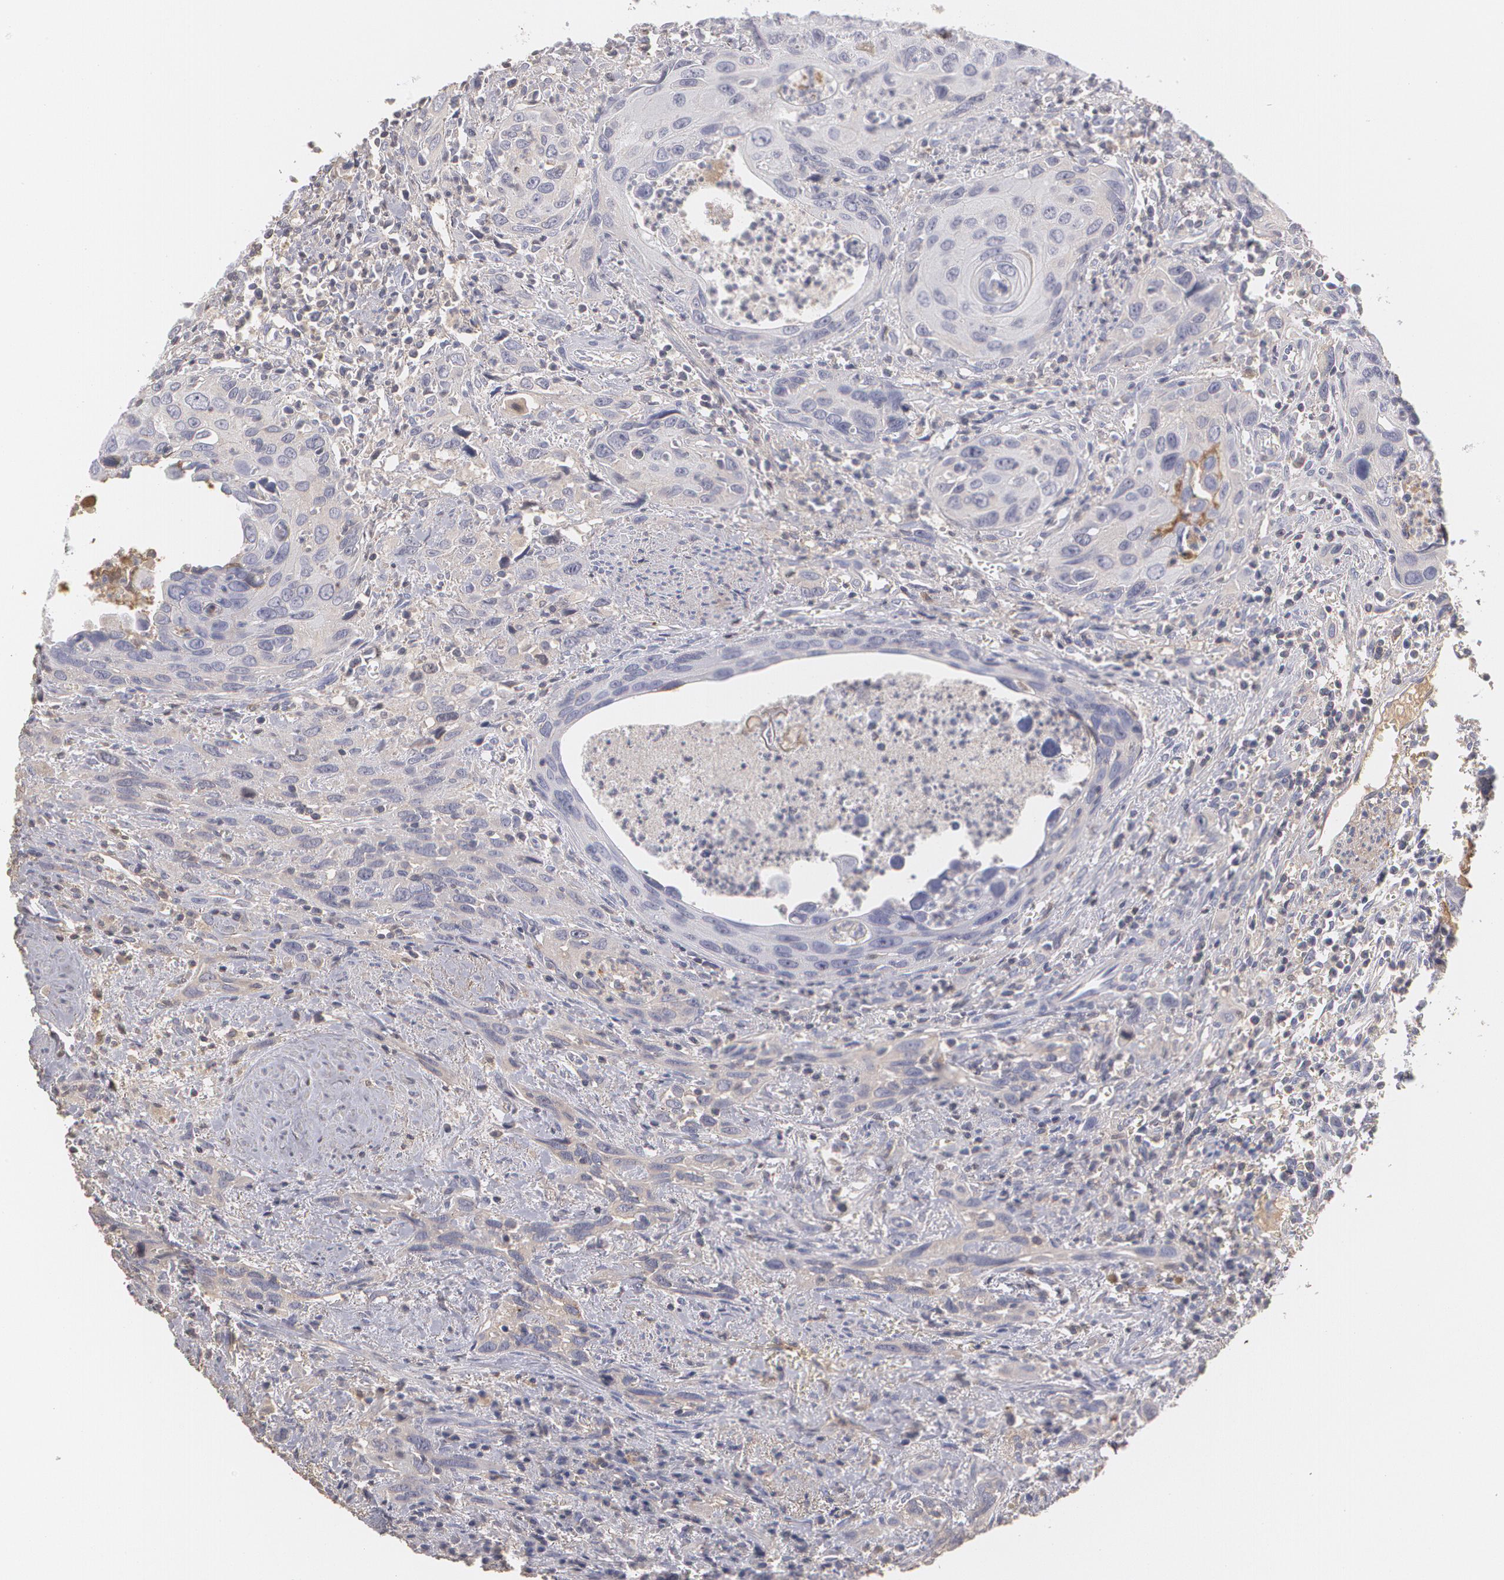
{"staining": {"intensity": "weak", "quantity": "25%-75%", "location": "cytoplasmic/membranous"}, "tissue": "urothelial cancer", "cell_type": "Tumor cells", "image_type": "cancer", "snomed": [{"axis": "morphology", "description": "Urothelial carcinoma, High grade"}, {"axis": "topography", "description": "Urinary bladder"}], "caption": "The micrograph demonstrates a brown stain indicating the presence of a protein in the cytoplasmic/membranous of tumor cells in urothelial carcinoma (high-grade).", "gene": "SERPINA1", "patient": {"sex": "male", "age": 71}}